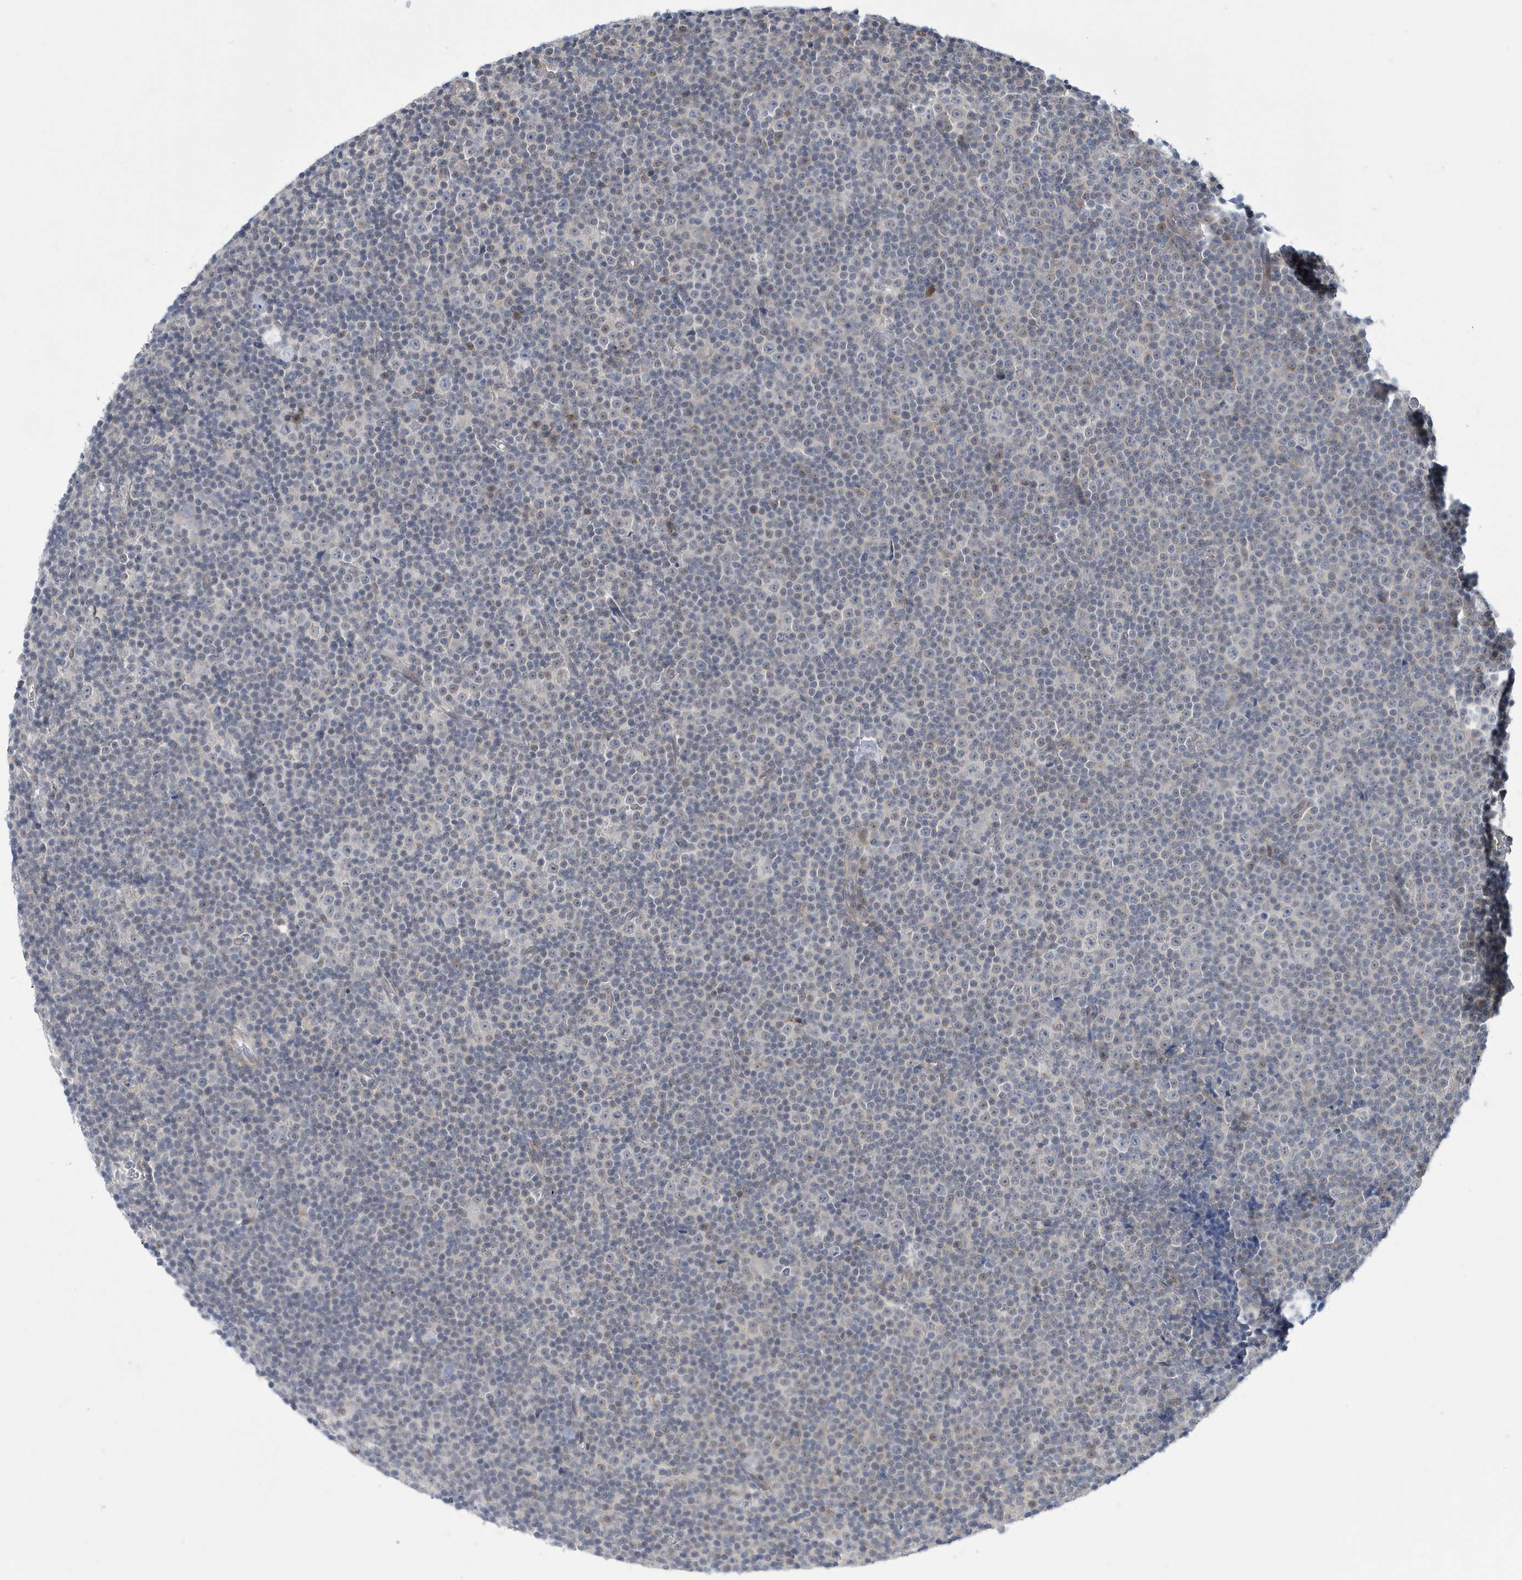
{"staining": {"intensity": "weak", "quantity": "<25%", "location": "nuclear"}, "tissue": "lymphoma", "cell_type": "Tumor cells", "image_type": "cancer", "snomed": [{"axis": "morphology", "description": "Malignant lymphoma, non-Hodgkin's type, Low grade"}, {"axis": "topography", "description": "Lymph node"}], "caption": "This is an immunohistochemistry histopathology image of low-grade malignant lymphoma, non-Hodgkin's type. There is no staining in tumor cells.", "gene": "ZNF654", "patient": {"sex": "female", "age": 67}}